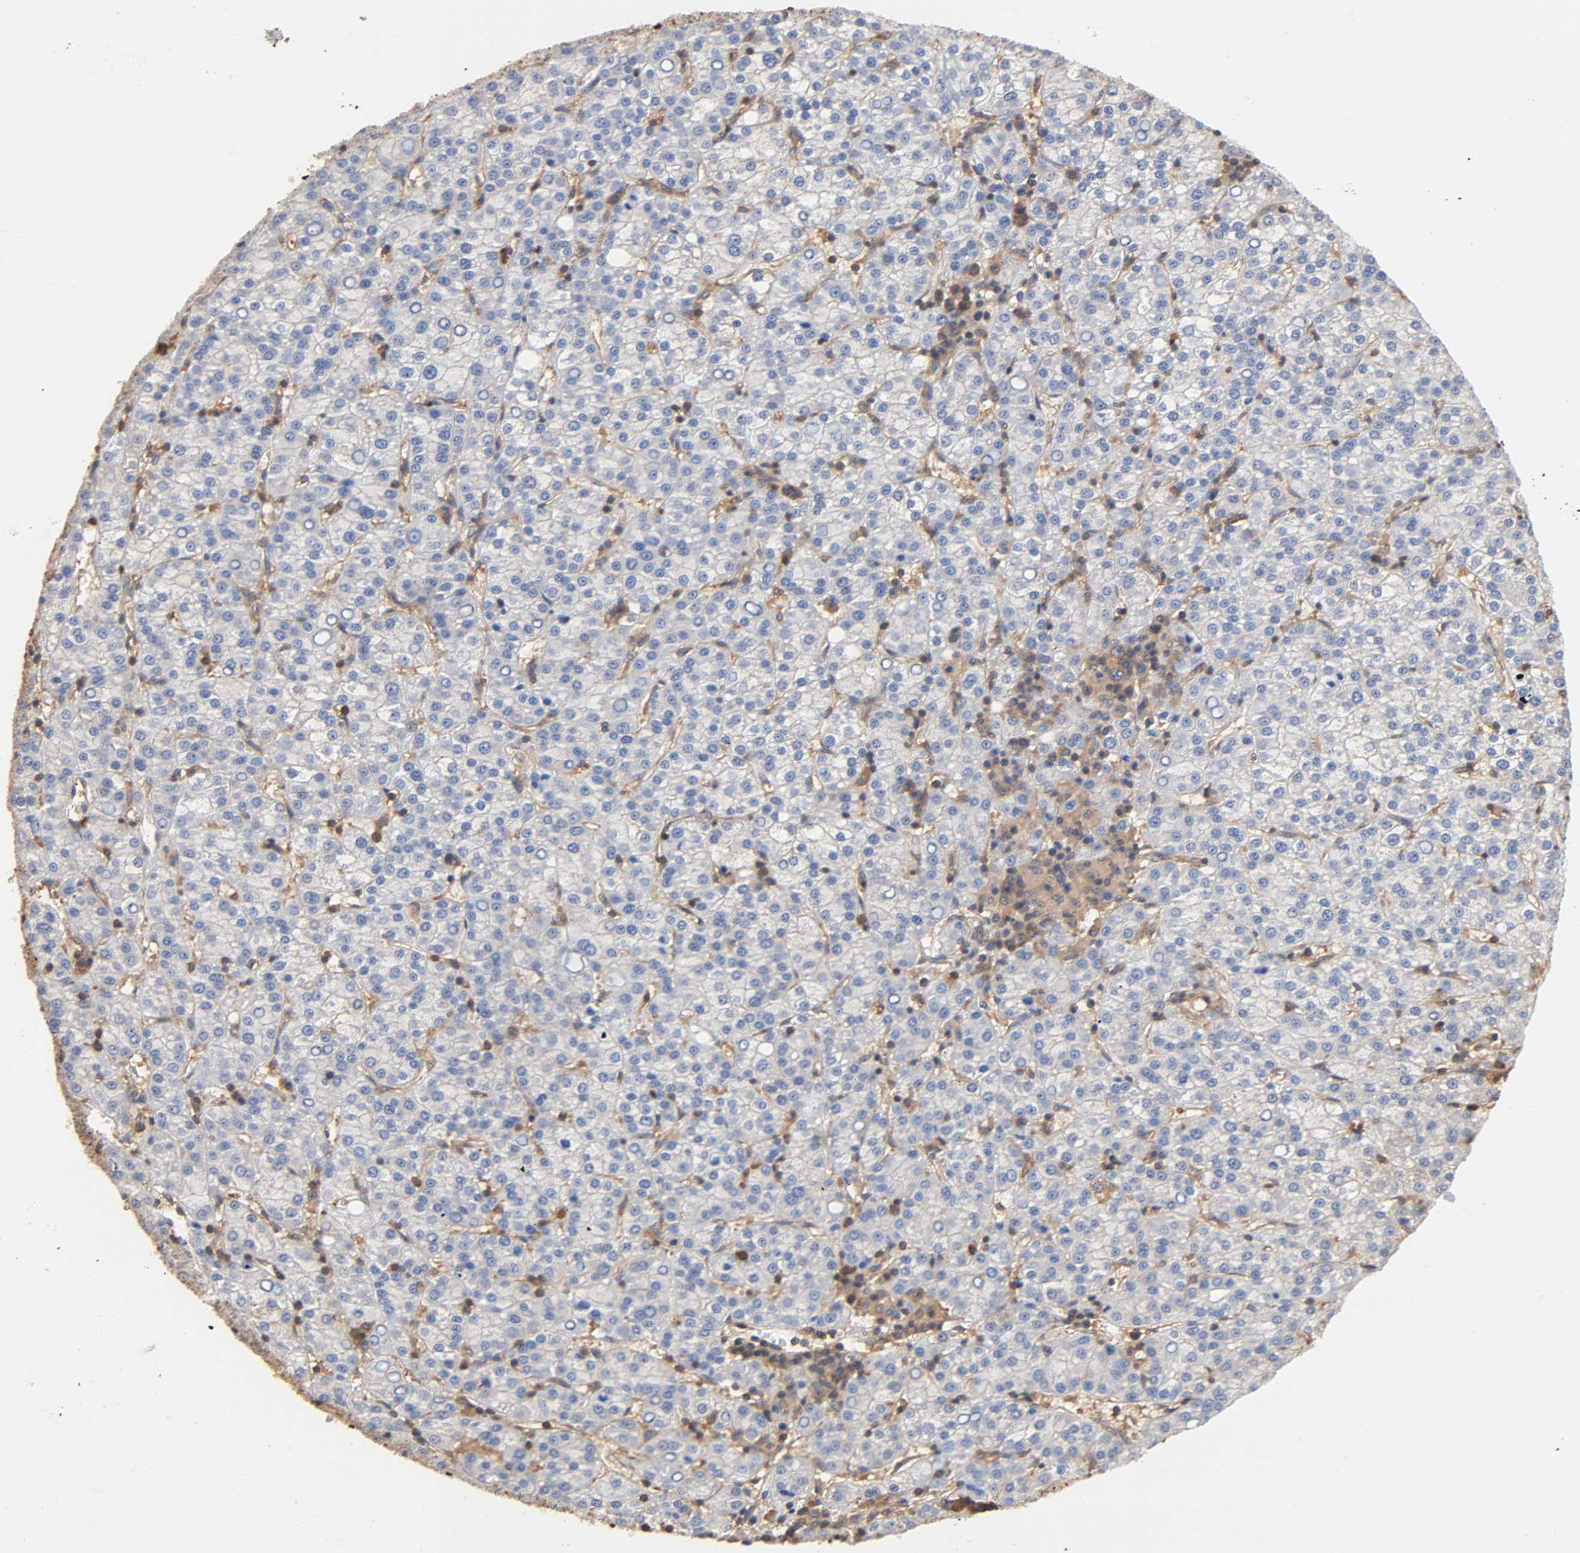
{"staining": {"intensity": "negative", "quantity": "none", "location": "none"}, "tissue": "liver cancer", "cell_type": "Tumor cells", "image_type": "cancer", "snomed": [{"axis": "morphology", "description": "Carcinoma, Hepatocellular, NOS"}, {"axis": "topography", "description": "Liver"}], "caption": "An IHC micrograph of liver cancer (hepatocellular carcinoma) is shown. There is no staining in tumor cells of liver cancer (hepatocellular carcinoma).", "gene": "ALDOA", "patient": {"sex": "female", "age": 58}}